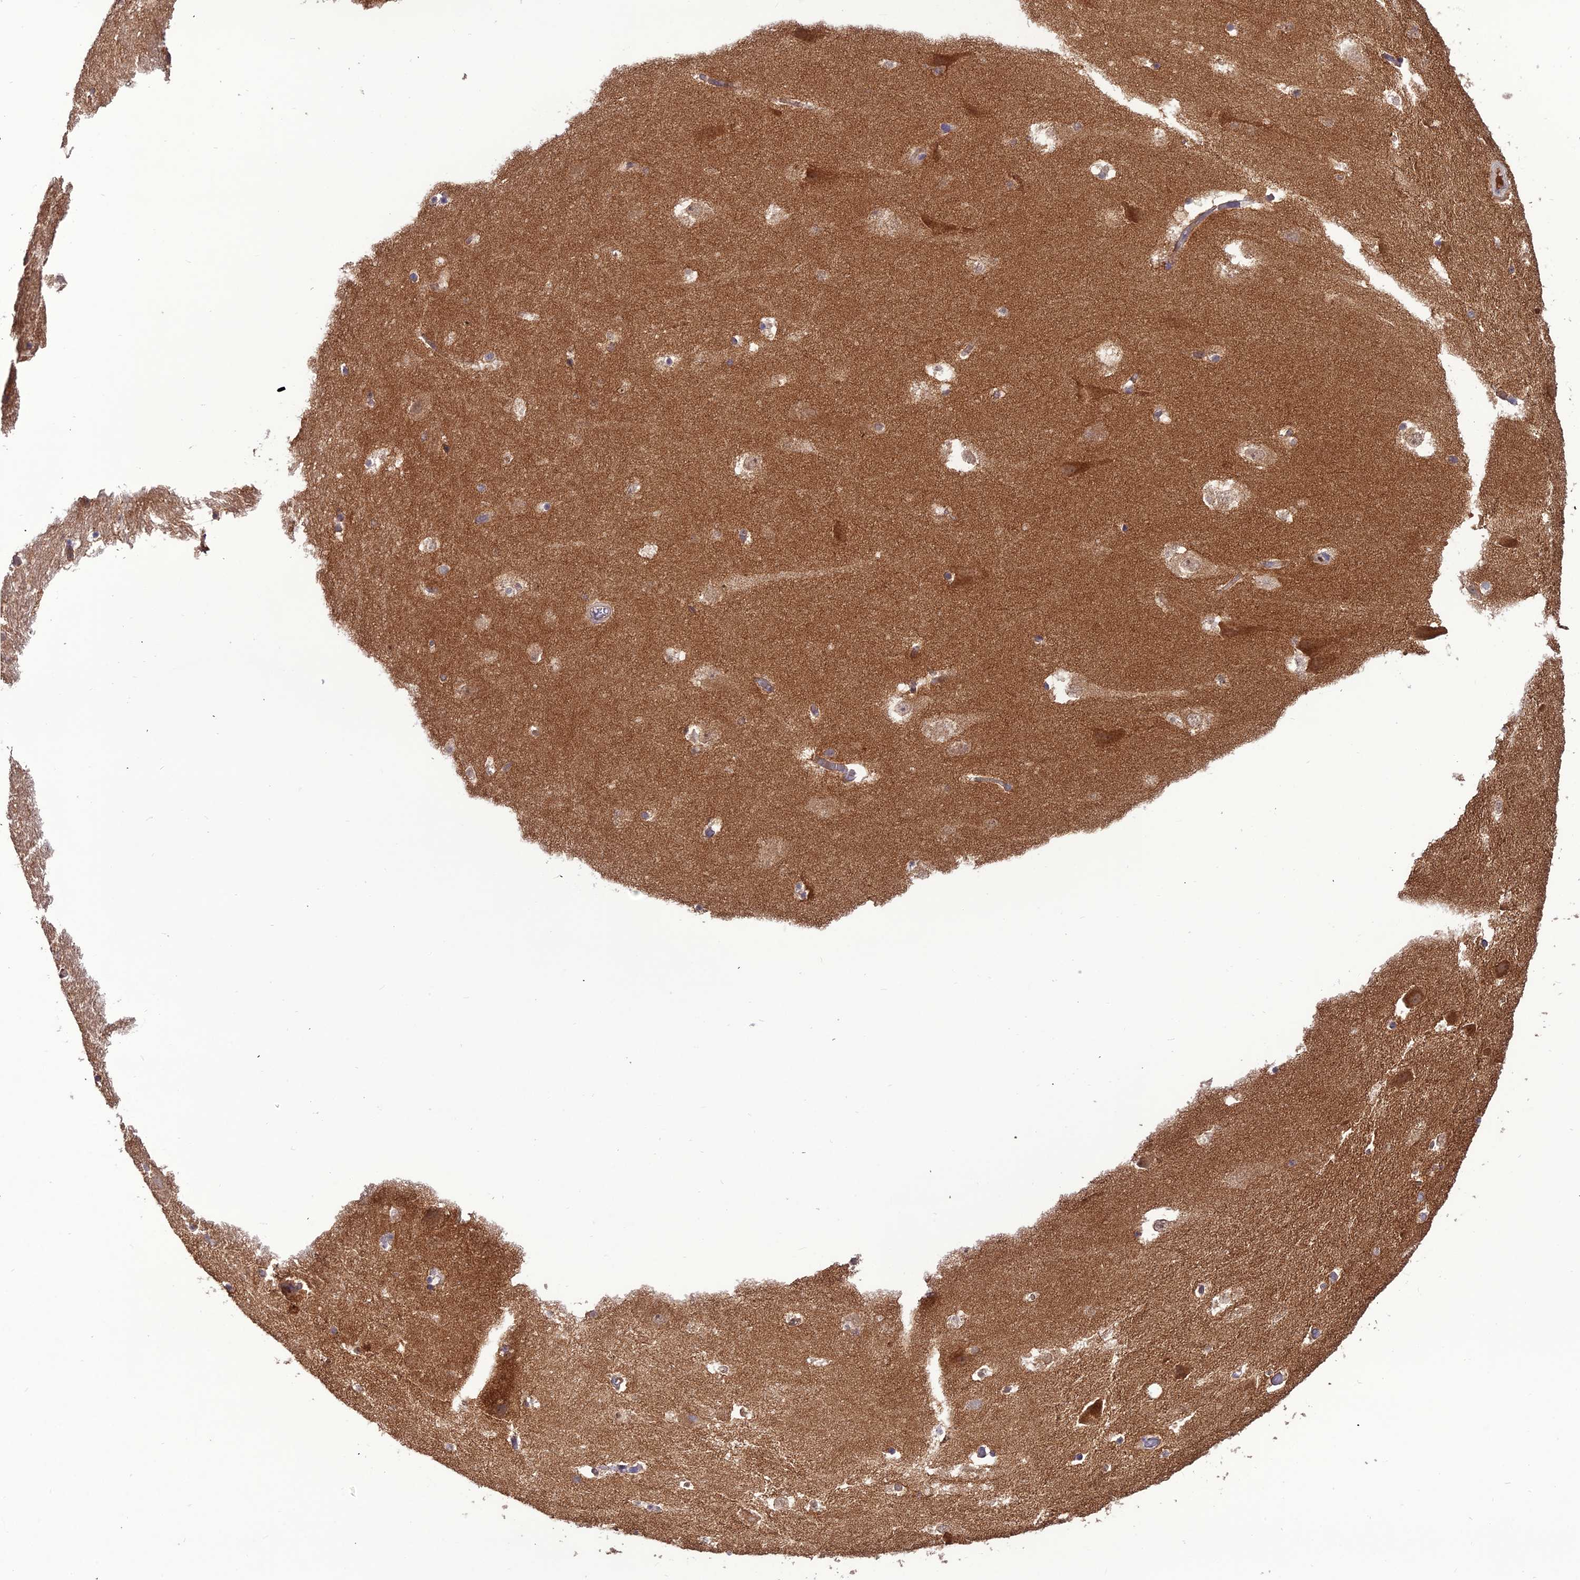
{"staining": {"intensity": "negative", "quantity": "none", "location": "none"}, "tissue": "hippocampus", "cell_type": "Glial cells", "image_type": "normal", "snomed": [{"axis": "morphology", "description": "Normal tissue, NOS"}, {"axis": "topography", "description": "Hippocampus"}], "caption": "DAB immunohistochemical staining of unremarkable human hippocampus exhibits no significant positivity in glial cells.", "gene": "KCTD16", "patient": {"sex": "female", "age": 52}}